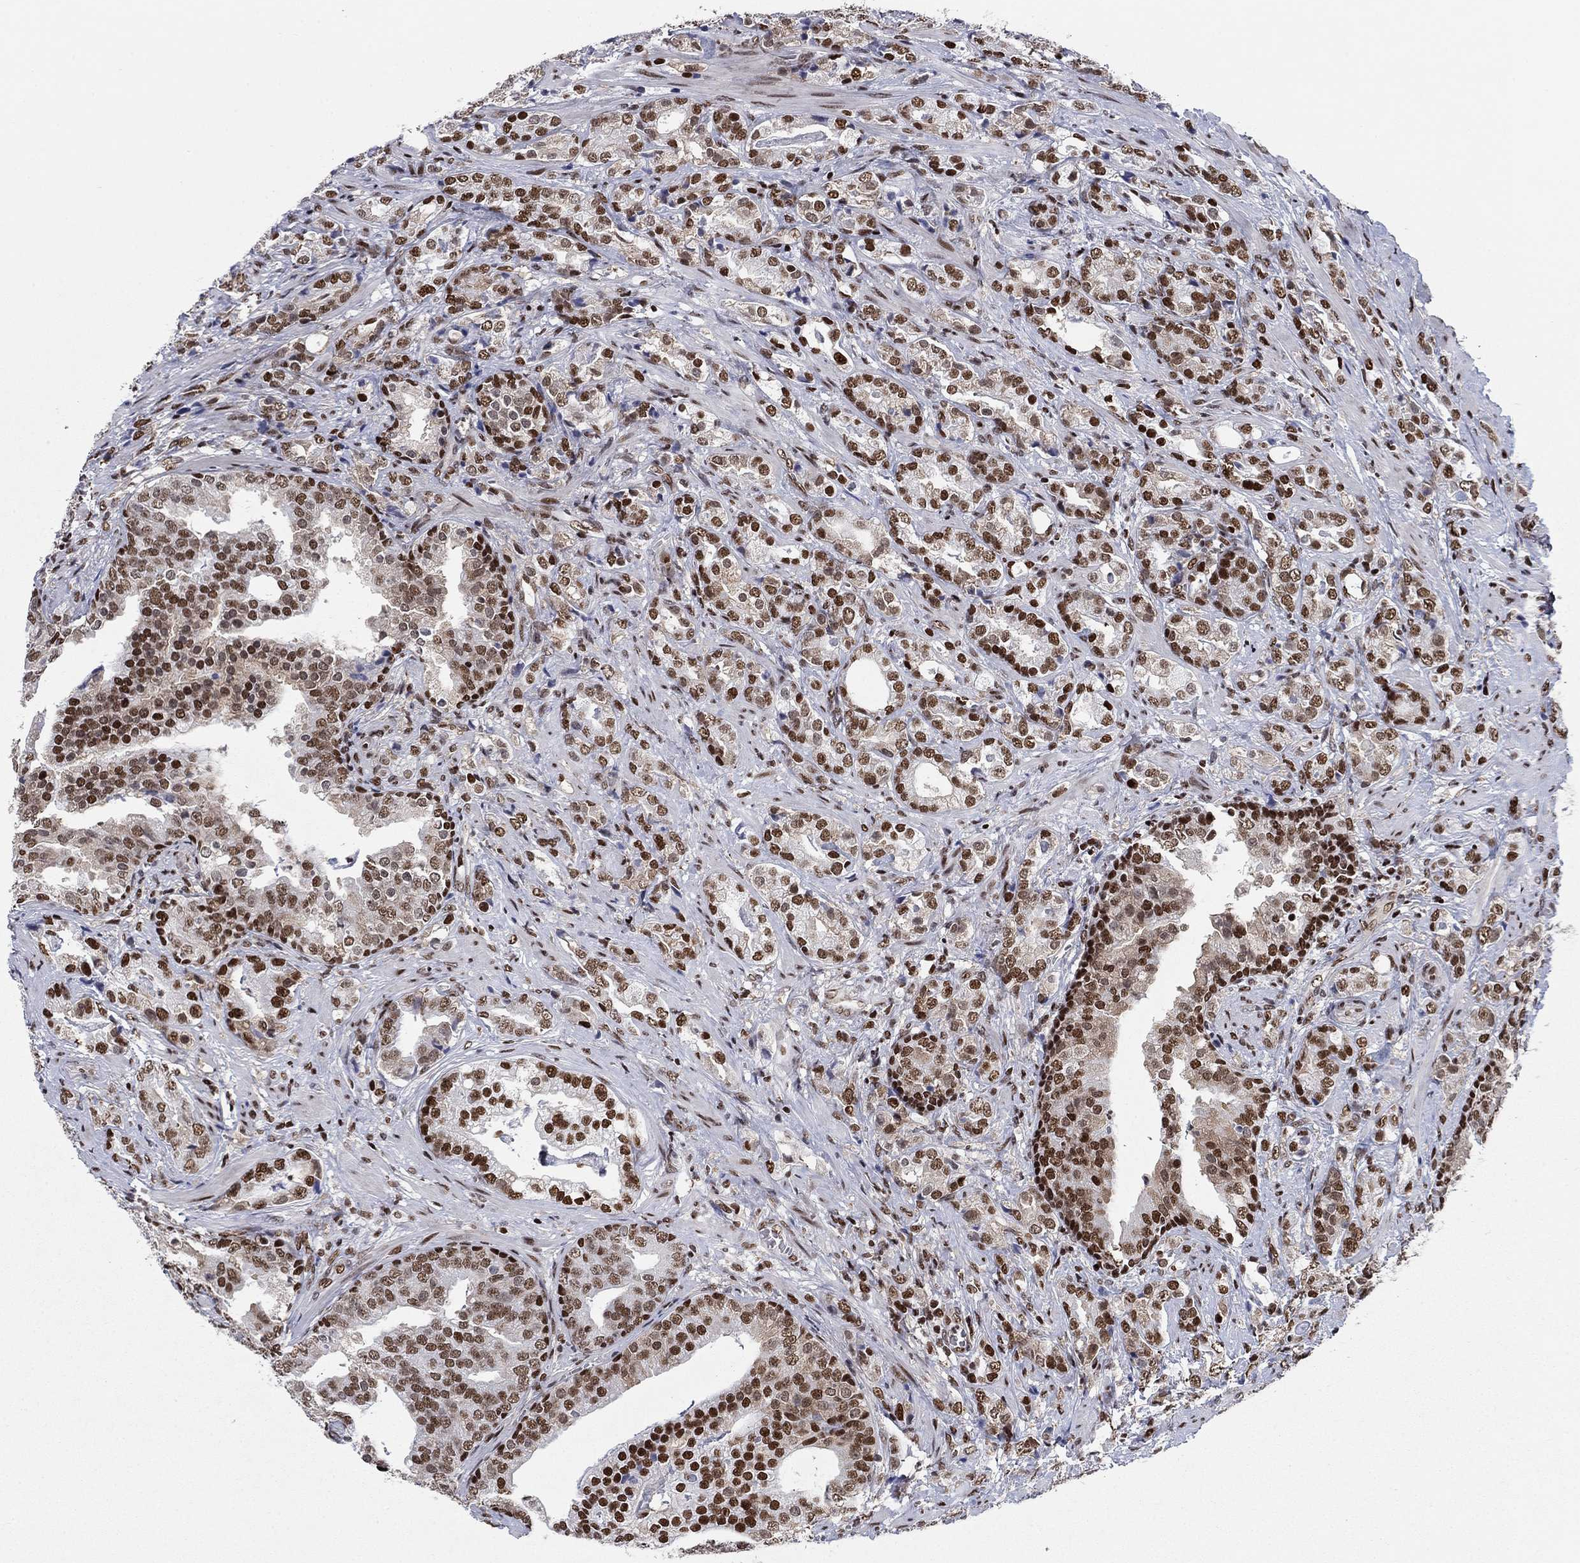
{"staining": {"intensity": "strong", "quantity": "25%-75%", "location": "nuclear"}, "tissue": "prostate cancer", "cell_type": "Tumor cells", "image_type": "cancer", "snomed": [{"axis": "morphology", "description": "Adenocarcinoma, NOS"}, {"axis": "topography", "description": "Prostate"}], "caption": "IHC of human prostate cancer demonstrates high levels of strong nuclear positivity in about 25%-75% of tumor cells.", "gene": "RPRD1B", "patient": {"sex": "male", "age": 57}}